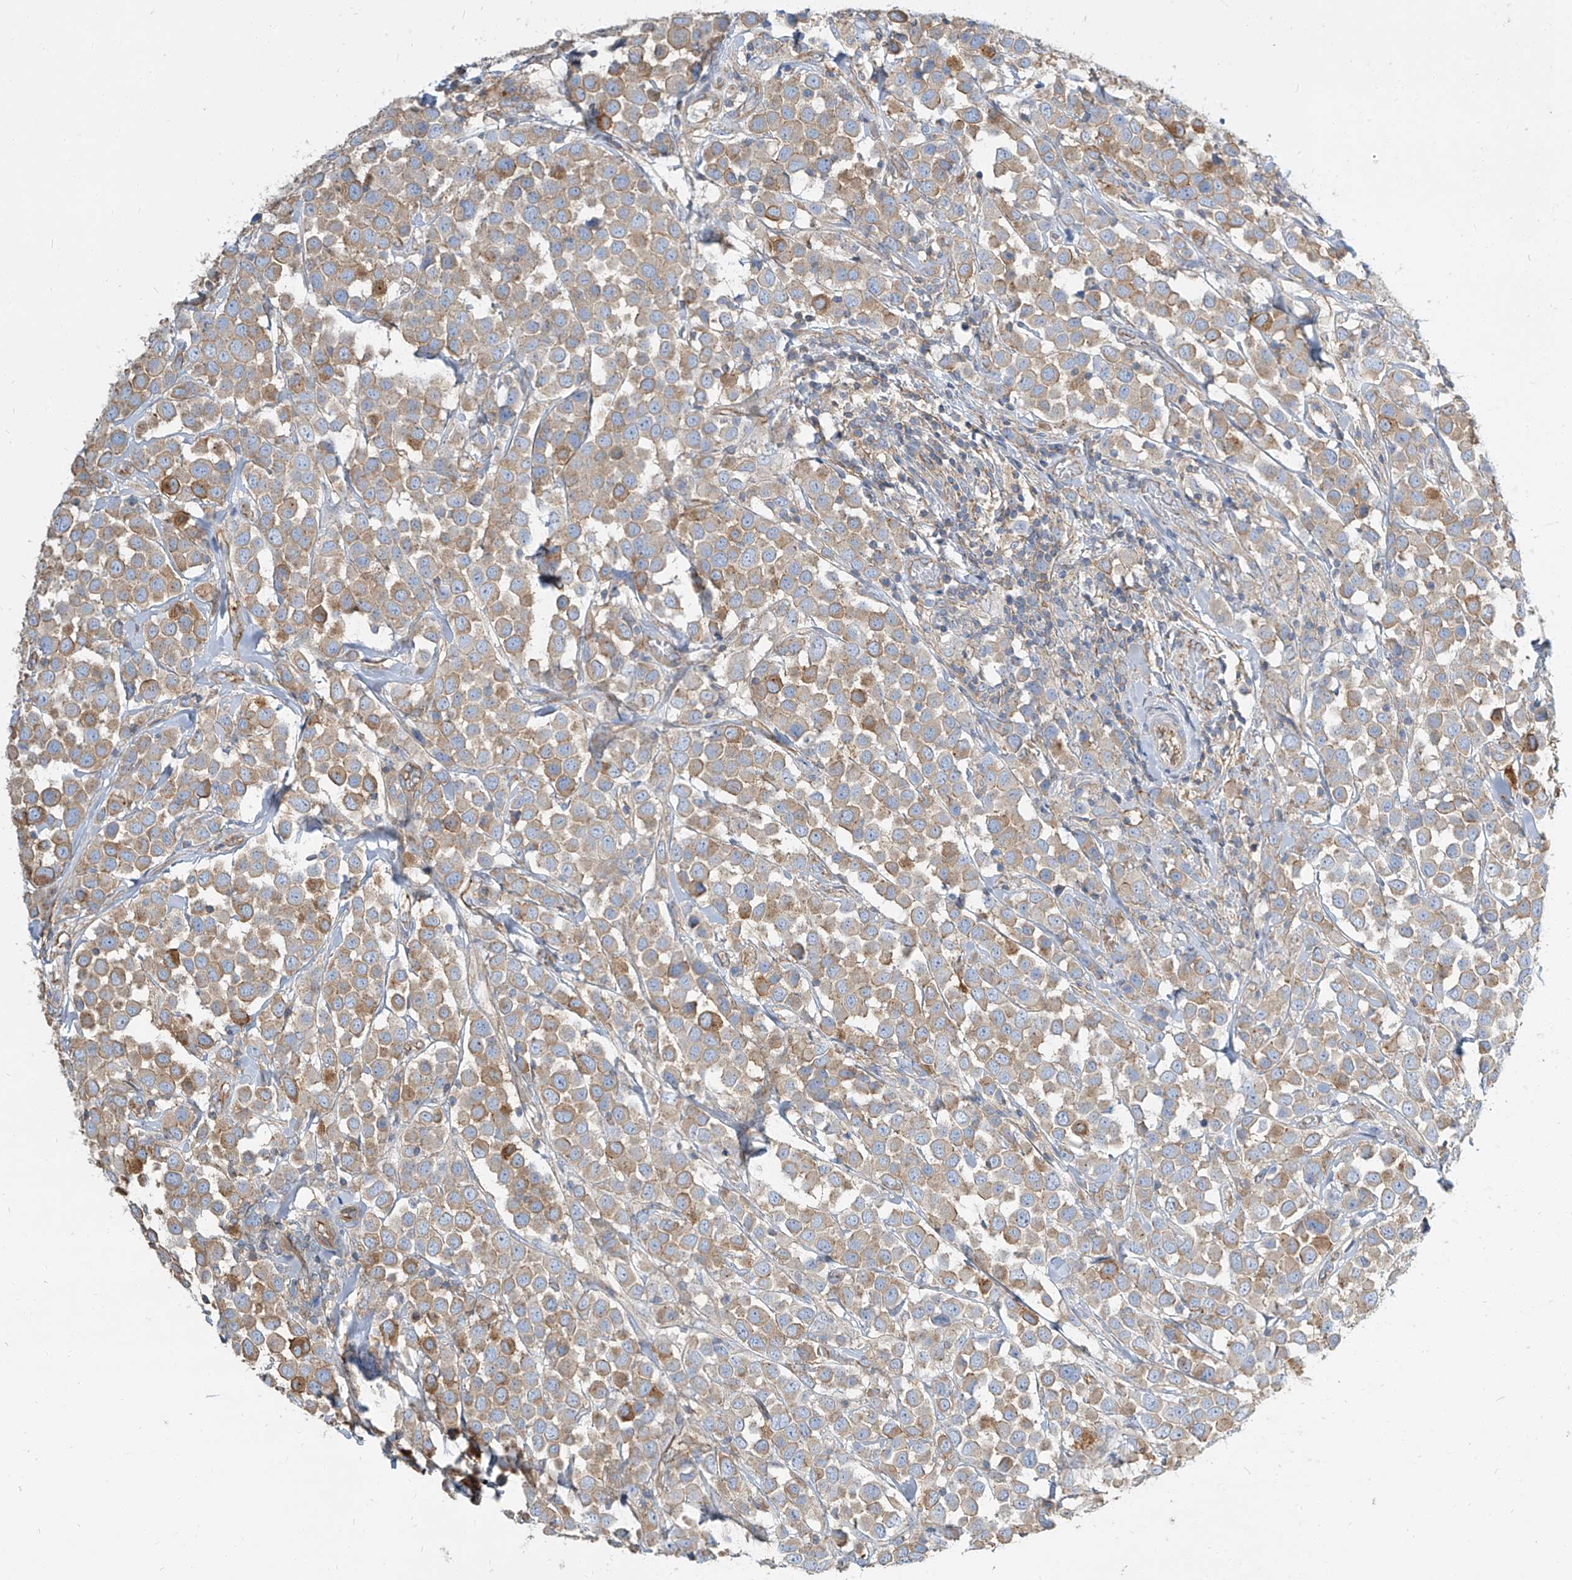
{"staining": {"intensity": "moderate", "quantity": "25%-75%", "location": "cytoplasmic/membranous"}, "tissue": "breast cancer", "cell_type": "Tumor cells", "image_type": "cancer", "snomed": [{"axis": "morphology", "description": "Duct carcinoma"}, {"axis": "topography", "description": "Breast"}], "caption": "This histopathology image shows breast cancer (intraductal carcinoma) stained with immunohistochemistry to label a protein in brown. The cytoplasmic/membranous of tumor cells show moderate positivity for the protein. Nuclei are counter-stained blue.", "gene": "TXLNB", "patient": {"sex": "female", "age": 61}}